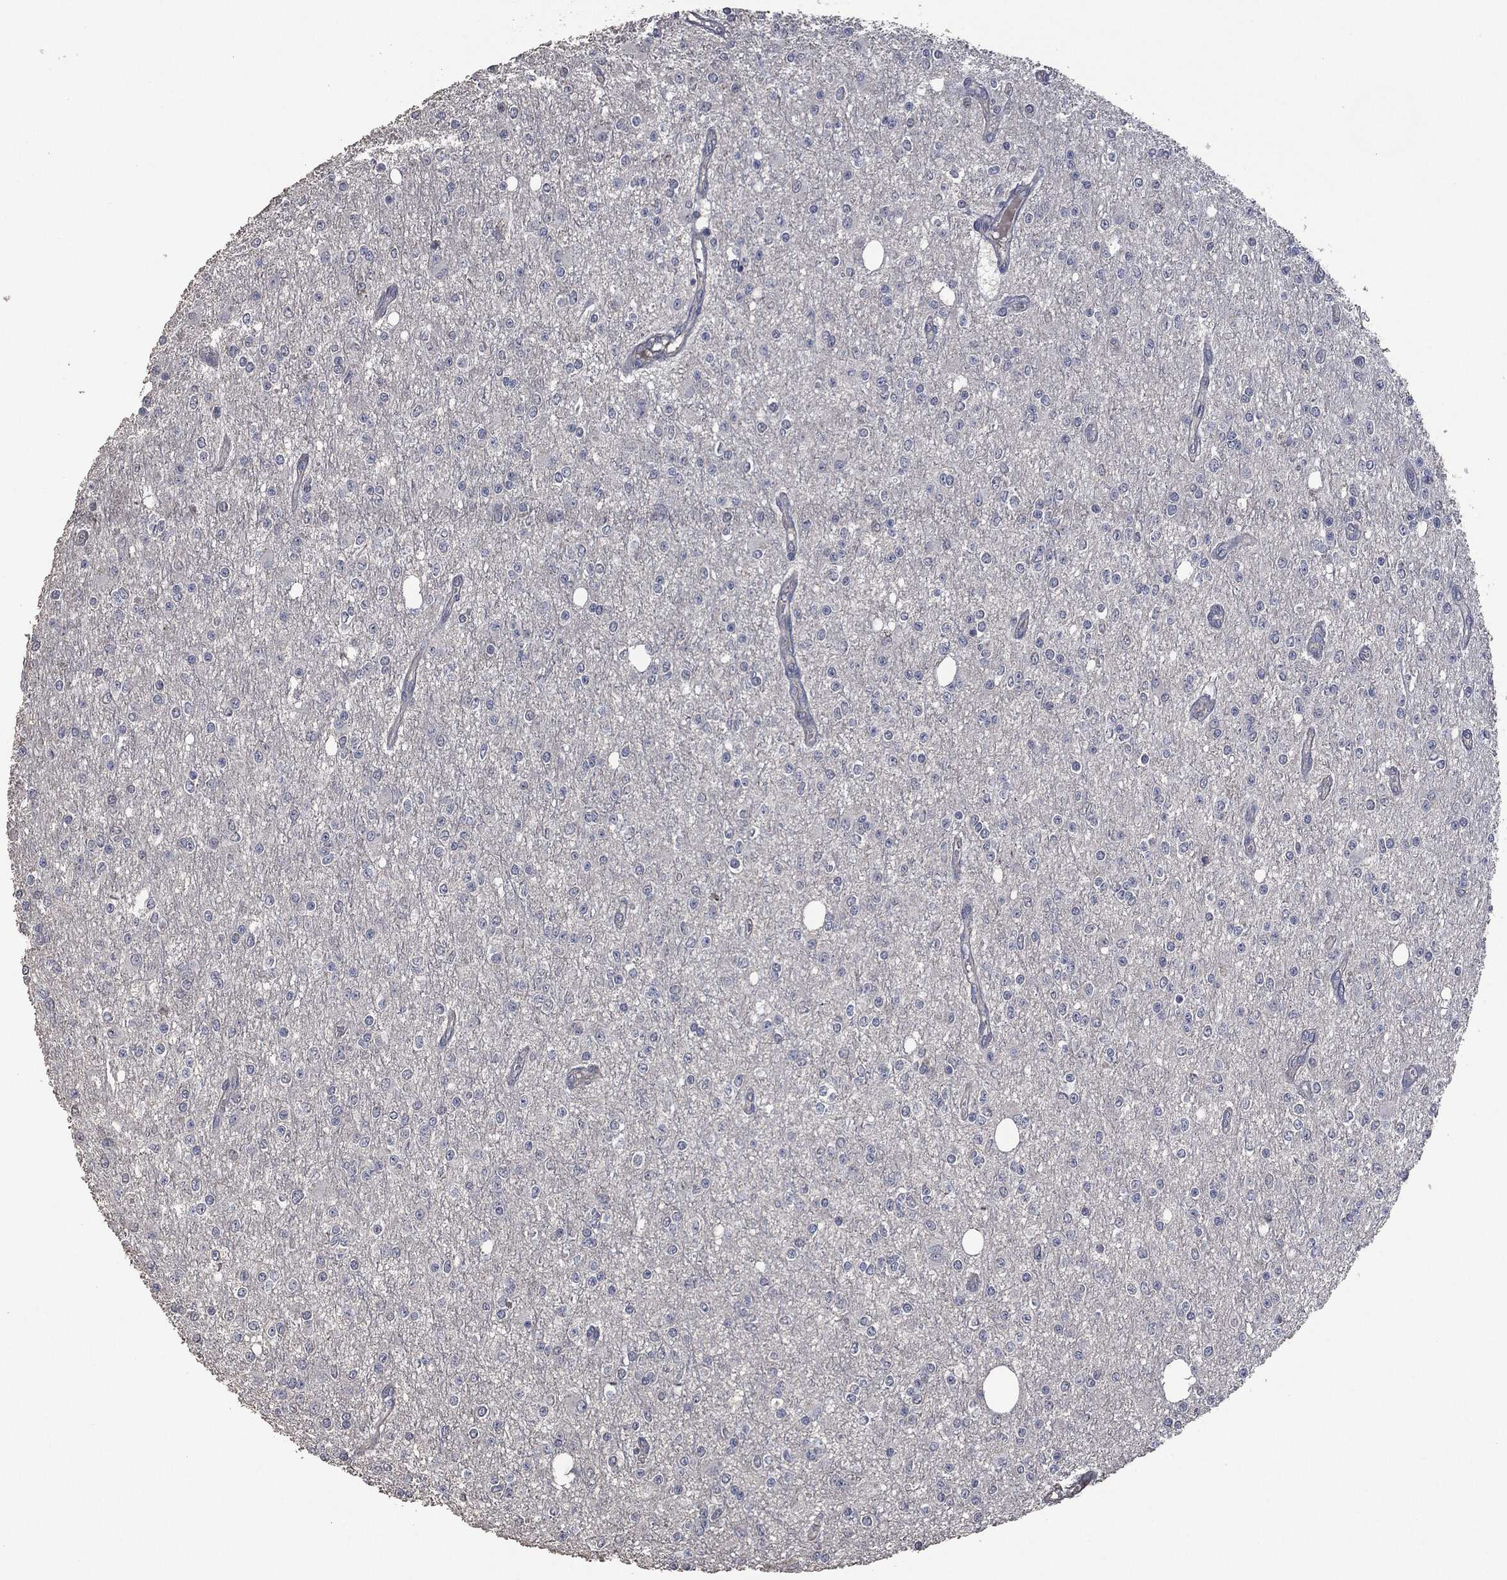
{"staining": {"intensity": "negative", "quantity": "none", "location": "none"}, "tissue": "glioma", "cell_type": "Tumor cells", "image_type": "cancer", "snomed": [{"axis": "morphology", "description": "Glioma, malignant, Low grade"}, {"axis": "topography", "description": "Brain"}], "caption": "The photomicrograph shows no staining of tumor cells in malignant glioma (low-grade).", "gene": "MSLN", "patient": {"sex": "female", "age": 45}}